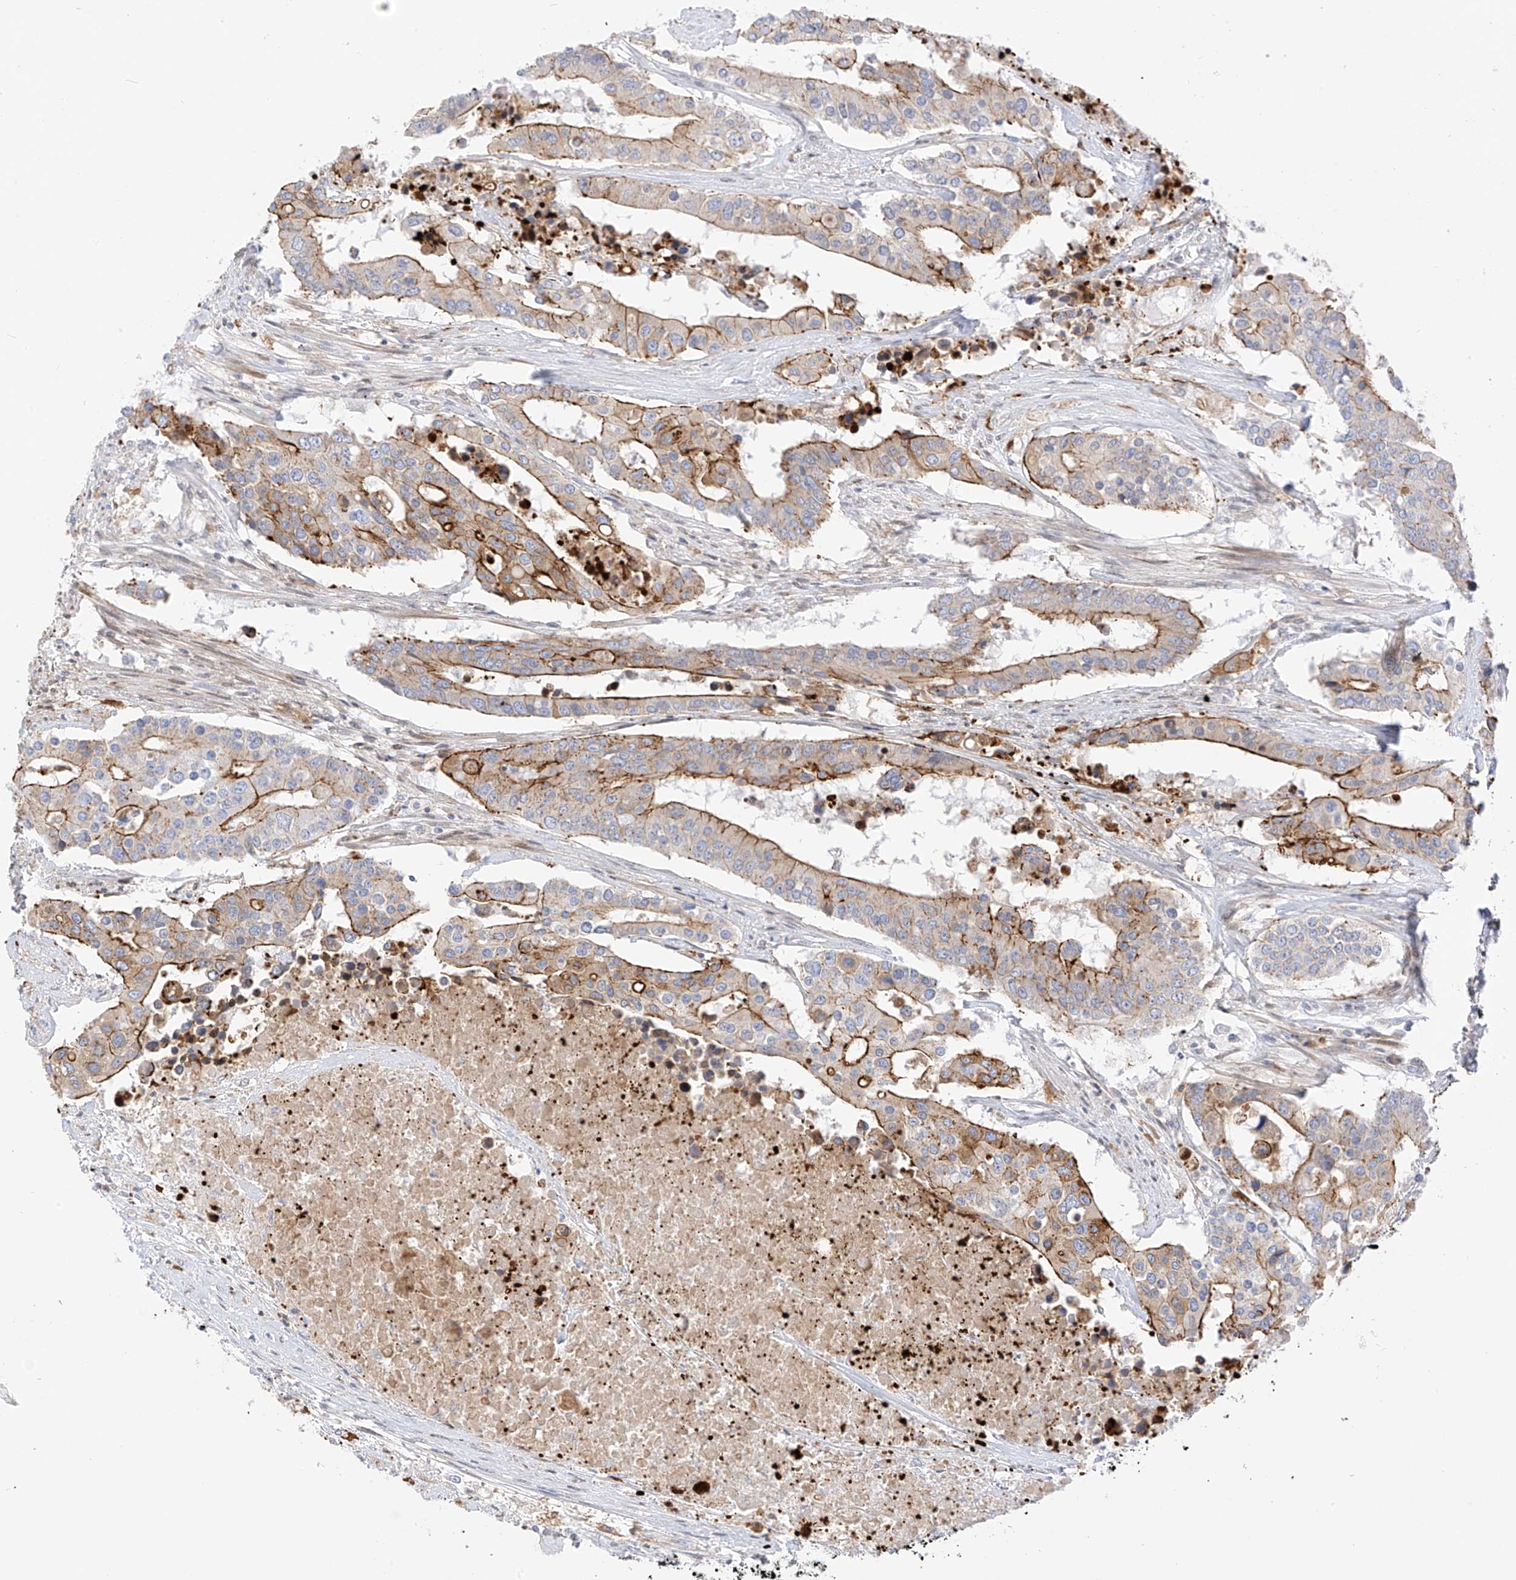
{"staining": {"intensity": "moderate", "quantity": ">75%", "location": "cytoplasmic/membranous"}, "tissue": "colorectal cancer", "cell_type": "Tumor cells", "image_type": "cancer", "snomed": [{"axis": "morphology", "description": "Adenocarcinoma, NOS"}, {"axis": "topography", "description": "Colon"}], "caption": "There is medium levels of moderate cytoplasmic/membranous positivity in tumor cells of colorectal adenocarcinoma, as demonstrated by immunohistochemical staining (brown color).", "gene": "PCYOX1", "patient": {"sex": "male", "age": 77}}